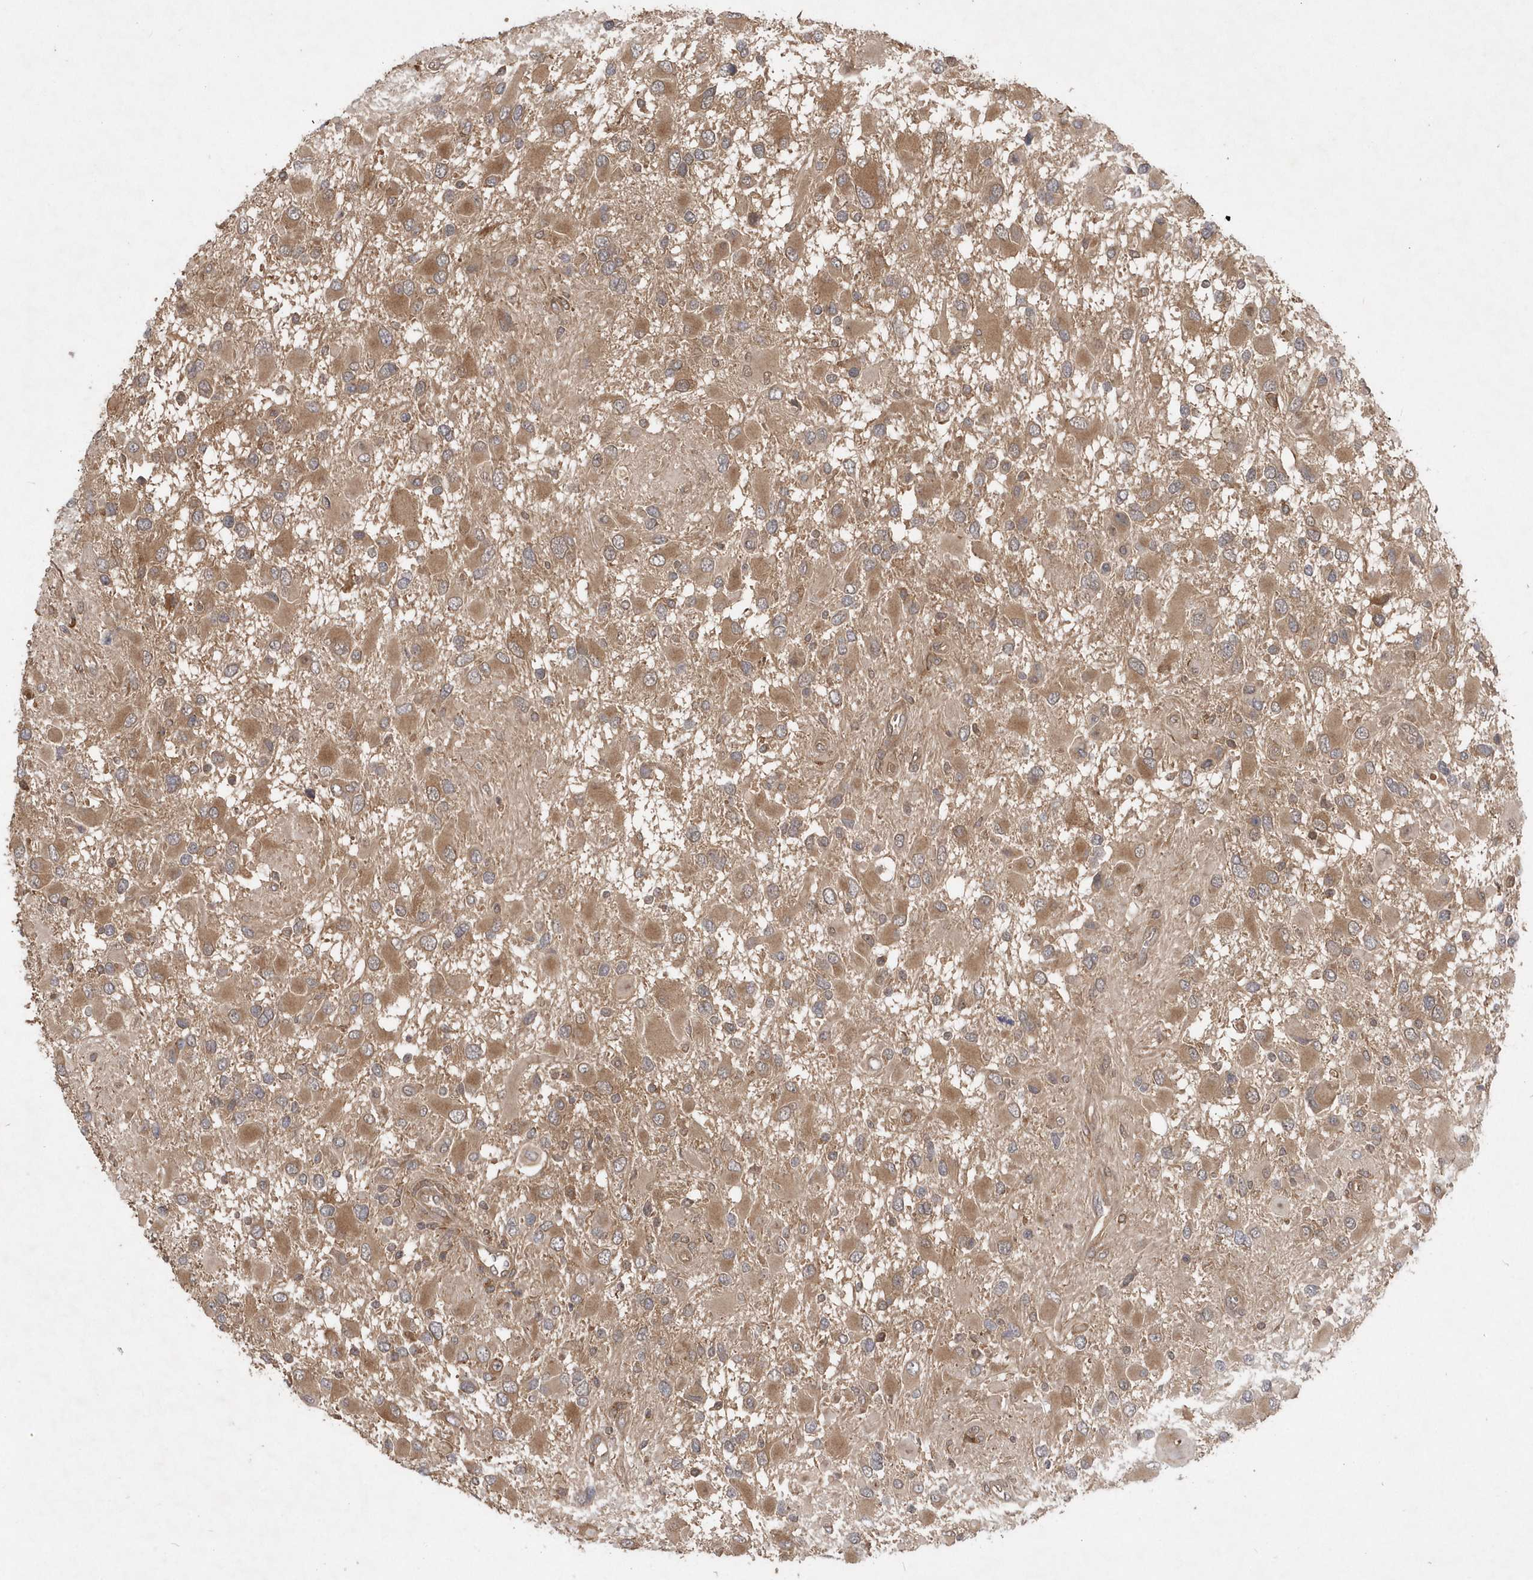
{"staining": {"intensity": "moderate", "quantity": ">75%", "location": "cytoplasmic/membranous"}, "tissue": "glioma", "cell_type": "Tumor cells", "image_type": "cancer", "snomed": [{"axis": "morphology", "description": "Glioma, malignant, High grade"}, {"axis": "topography", "description": "Brain"}], "caption": "Glioma tissue shows moderate cytoplasmic/membranous expression in about >75% of tumor cells The staining was performed using DAB to visualize the protein expression in brown, while the nuclei were stained in blue with hematoxylin (Magnification: 20x).", "gene": "GFM2", "patient": {"sex": "male", "age": 53}}